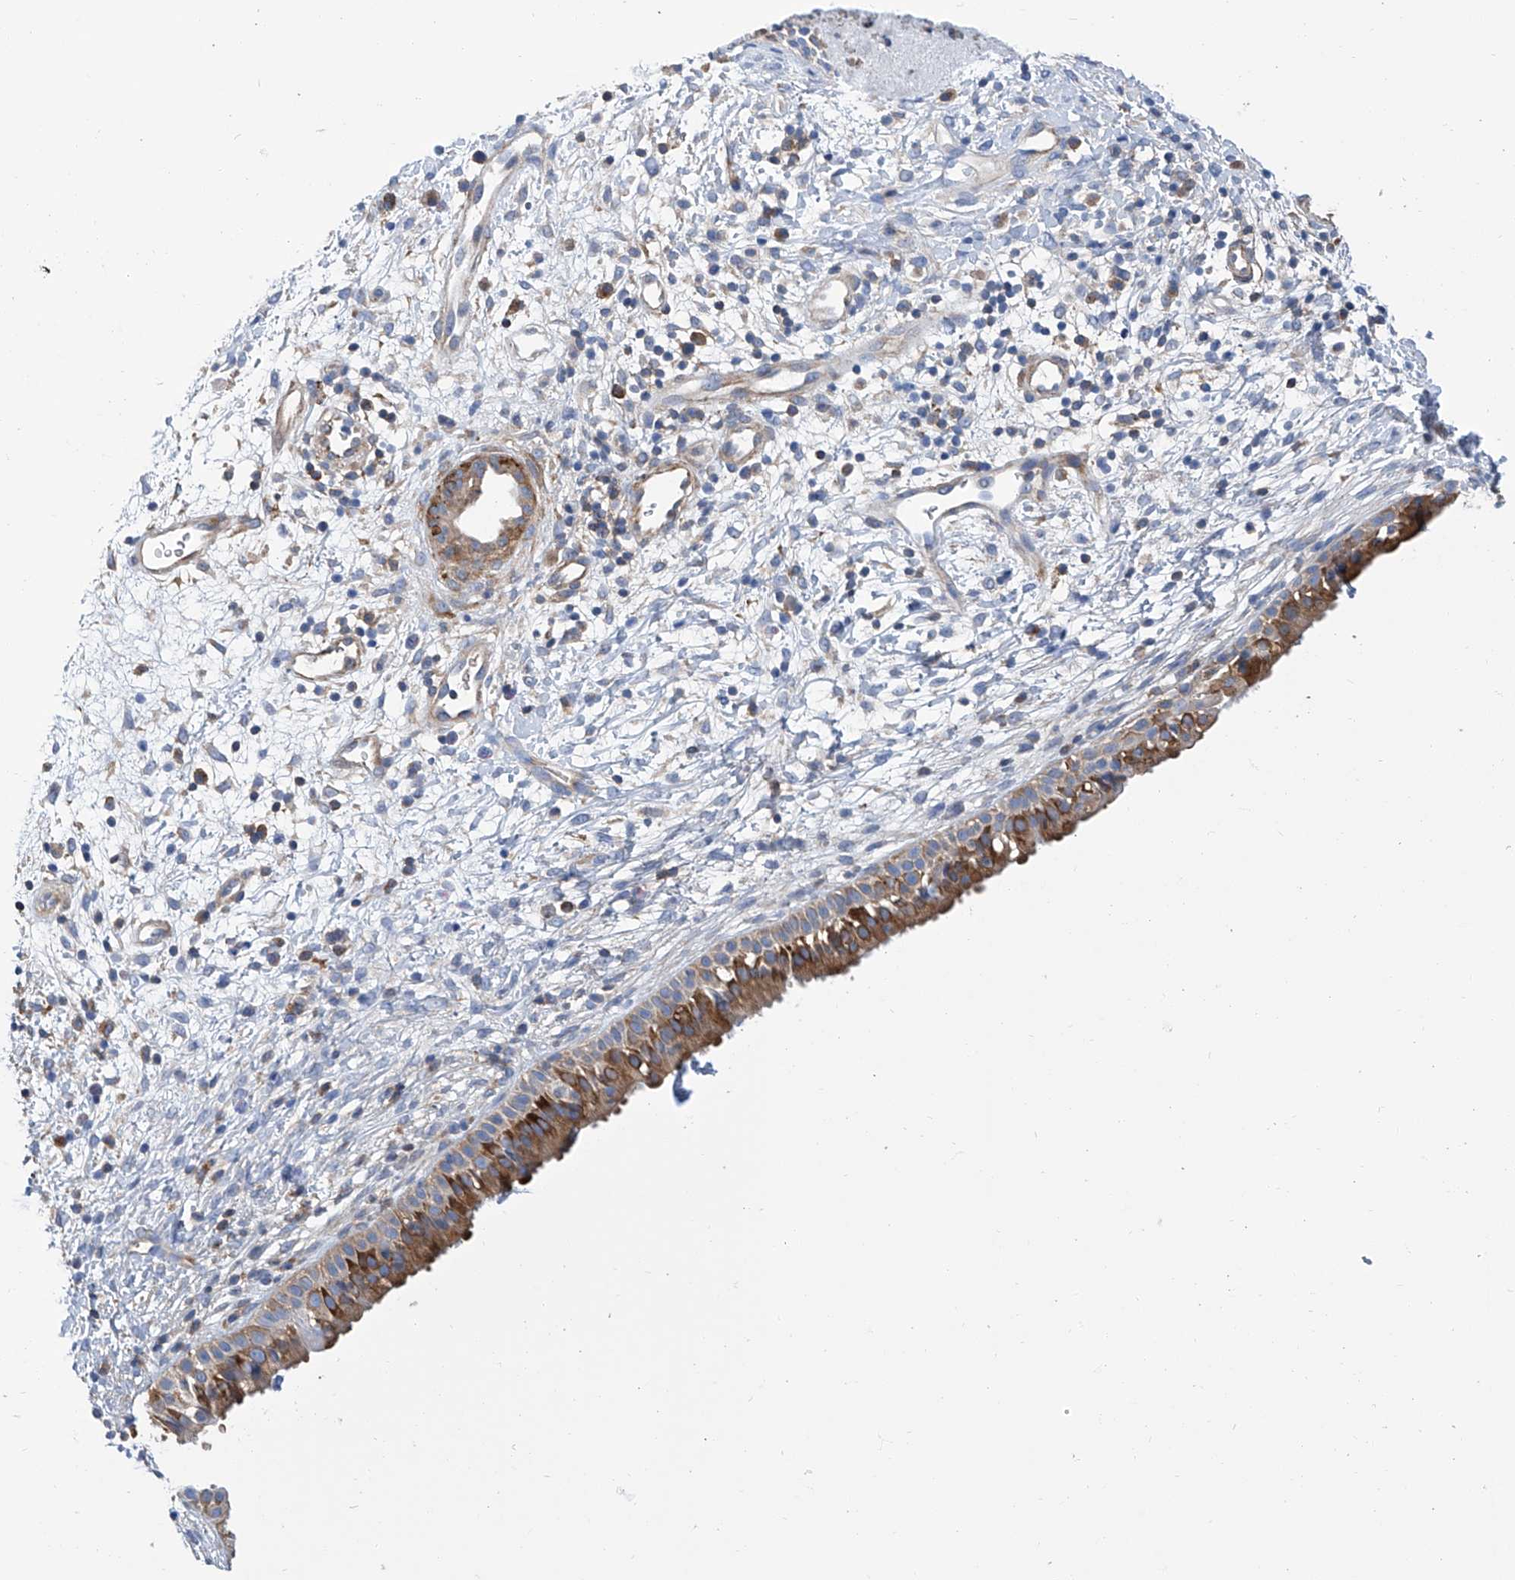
{"staining": {"intensity": "moderate", "quantity": ">75%", "location": "cytoplasmic/membranous"}, "tissue": "nasopharynx", "cell_type": "Respiratory epithelial cells", "image_type": "normal", "snomed": [{"axis": "morphology", "description": "Normal tissue, NOS"}, {"axis": "topography", "description": "Nasopharynx"}], "caption": "About >75% of respiratory epithelial cells in benign nasopharynx display moderate cytoplasmic/membranous protein staining as visualized by brown immunohistochemical staining.", "gene": "GPT", "patient": {"sex": "male", "age": 22}}